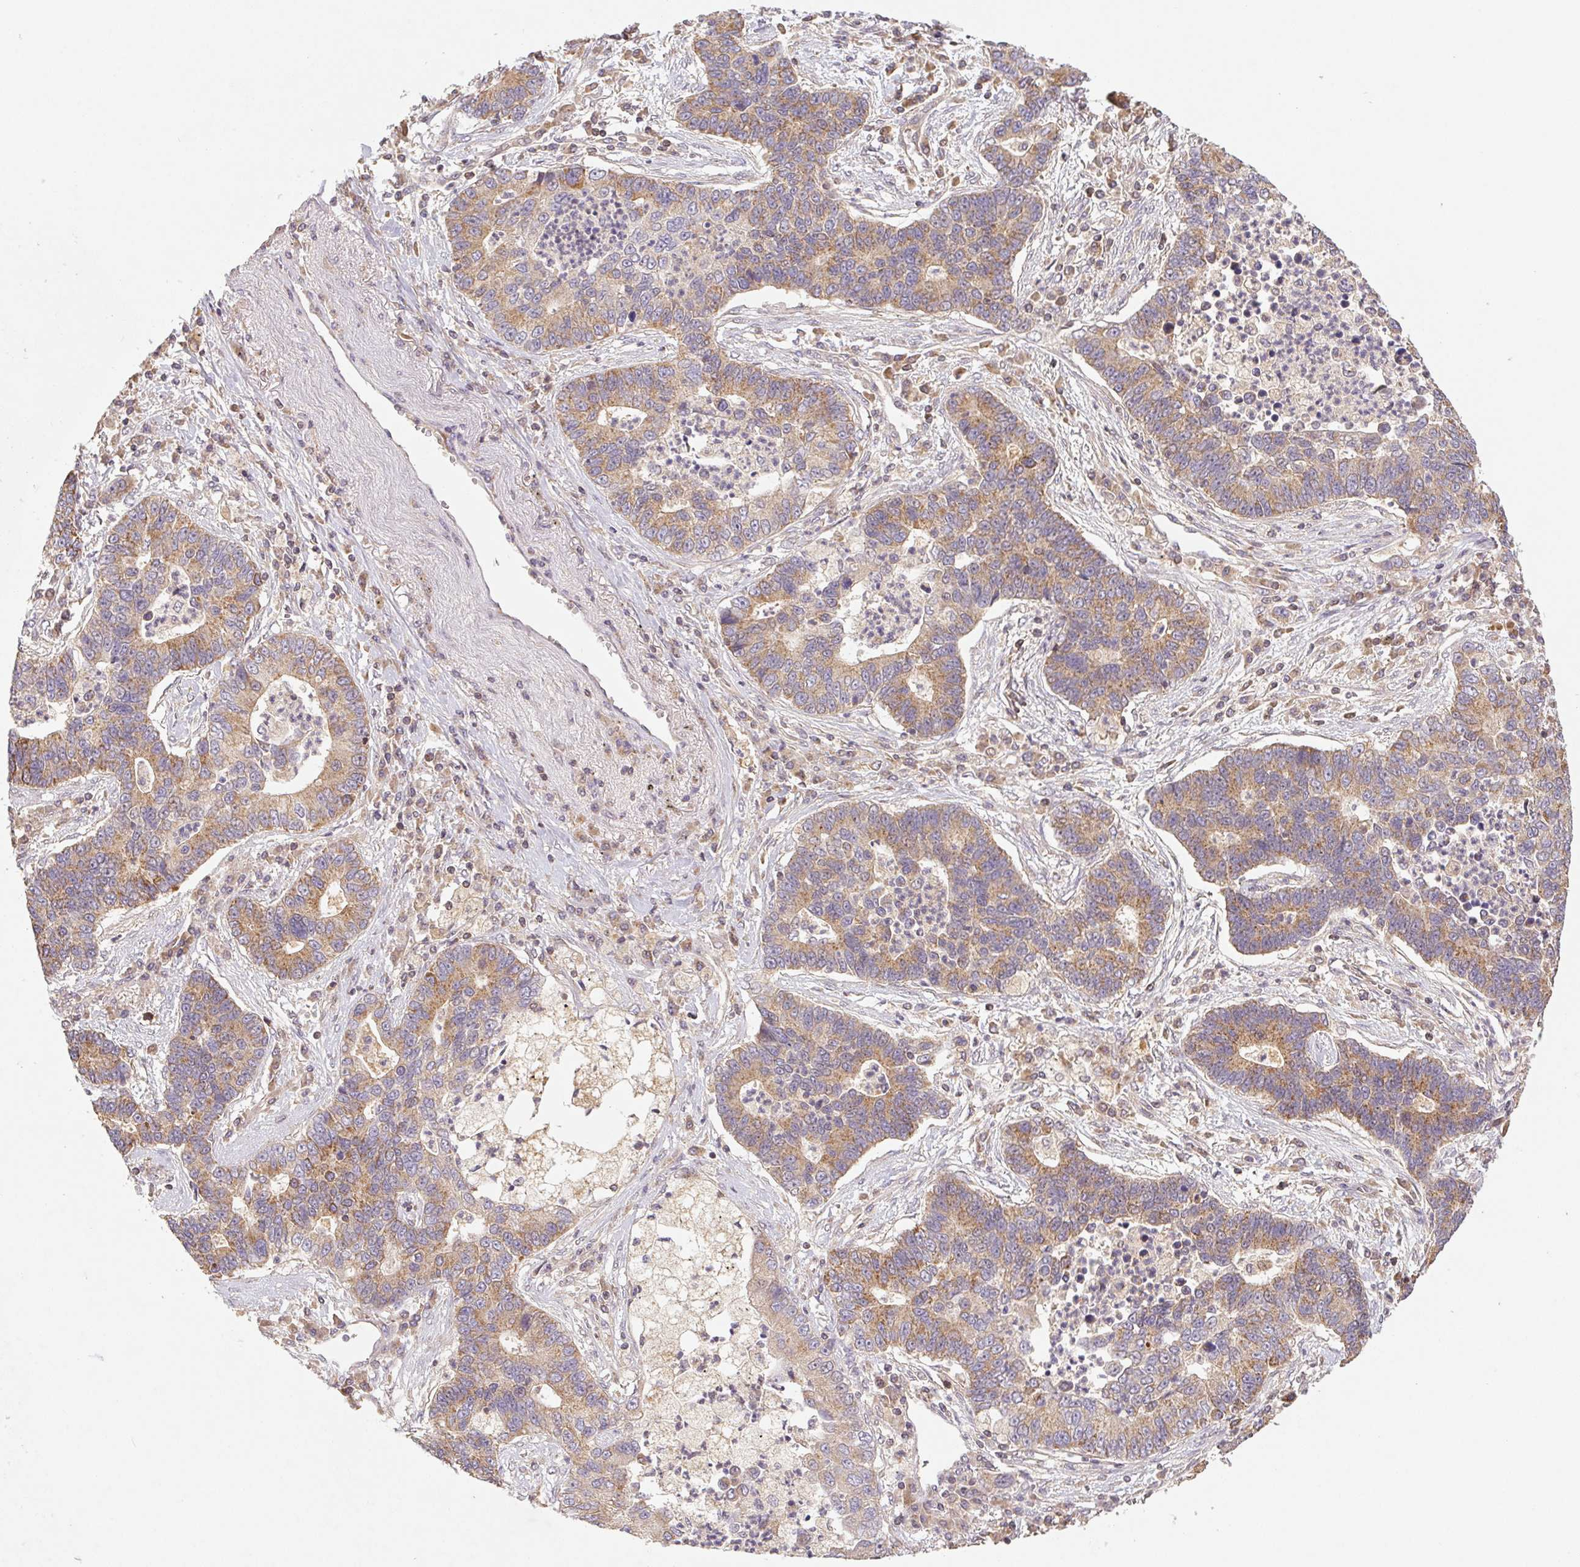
{"staining": {"intensity": "moderate", "quantity": "25%-75%", "location": "cytoplasmic/membranous"}, "tissue": "lung cancer", "cell_type": "Tumor cells", "image_type": "cancer", "snomed": [{"axis": "morphology", "description": "Adenocarcinoma, NOS"}, {"axis": "topography", "description": "Lung"}], "caption": "IHC histopathology image of lung cancer (adenocarcinoma) stained for a protein (brown), which shows medium levels of moderate cytoplasmic/membranous staining in approximately 25%-75% of tumor cells.", "gene": "MTHFD1", "patient": {"sex": "female", "age": 57}}